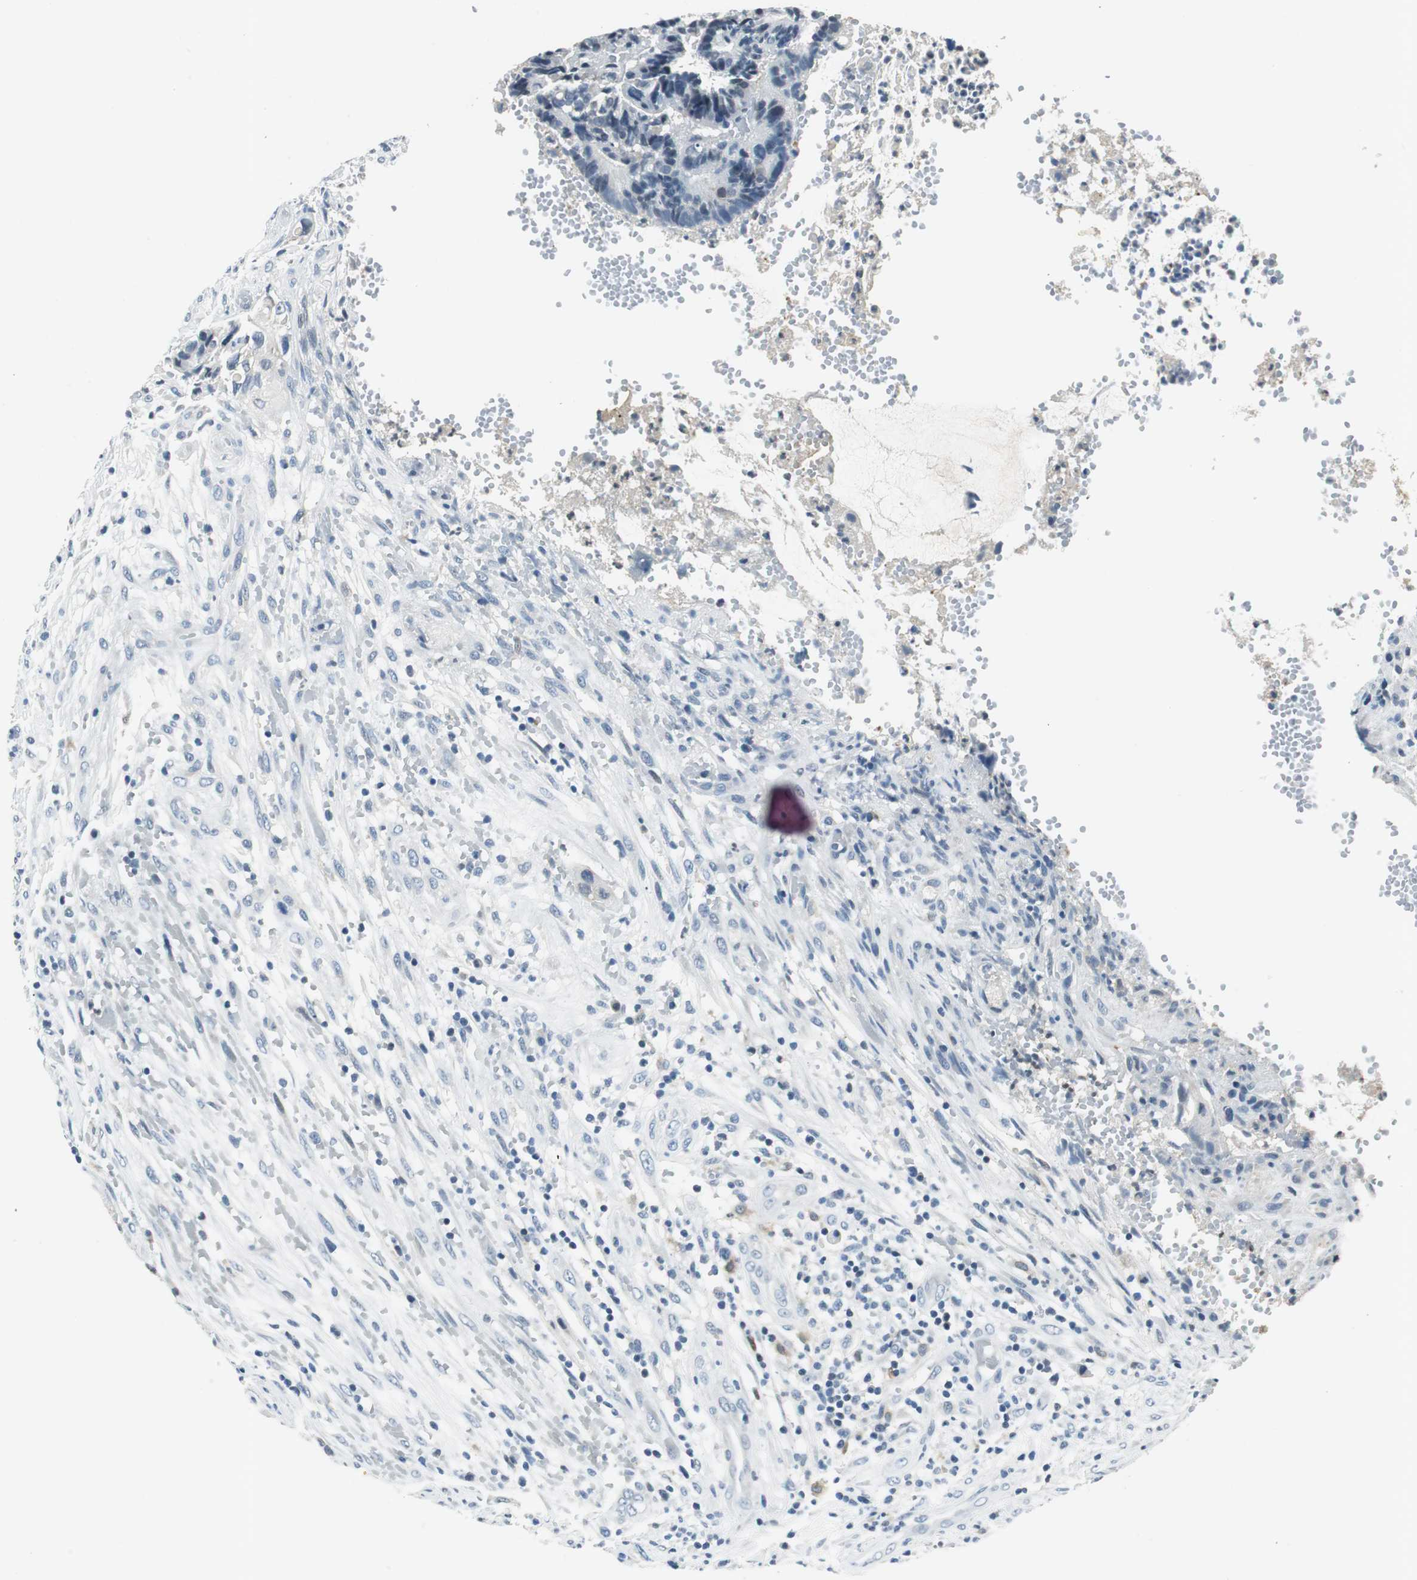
{"staining": {"intensity": "negative", "quantity": "none", "location": "none"}, "tissue": "colorectal cancer", "cell_type": "Tumor cells", "image_type": "cancer", "snomed": [{"axis": "morphology", "description": "Adenocarcinoma, NOS"}, {"axis": "topography", "description": "Colon"}], "caption": "Immunohistochemical staining of human colorectal cancer (adenocarcinoma) exhibits no significant expression in tumor cells.", "gene": "ME1", "patient": {"sex": "female", "age": 57}}